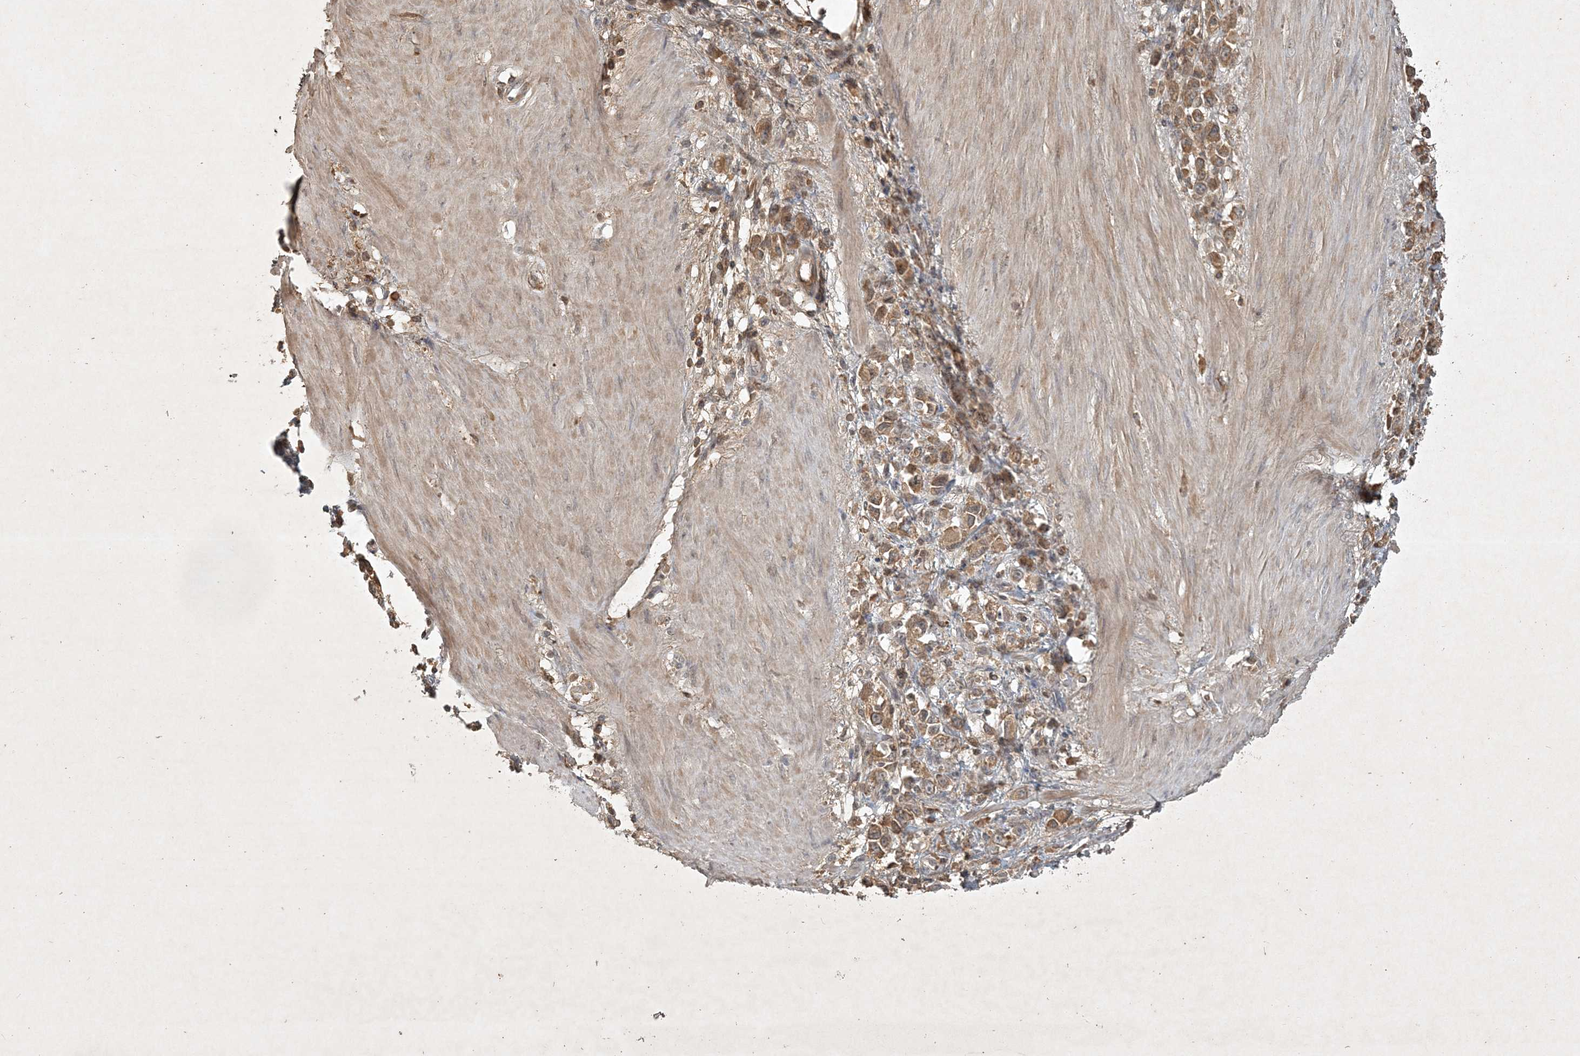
{"staining": {"intensity": "moderate", "quantity": ">75%", "location": "cytoplasmic/membranous"}, "tissue": "stomach cancer", "cell_type": "Tumor cells", "image_type": "cancer", "snomed": [{"axis": "morphology", "description": "Adenocarcinoma, NOS"}, {"axis": "topography", "description": "Stomach"}], "caption": "Approximately >75% of tumor cells in adenocarcinoma (stomach) demonstrate moderate cytoplasmic/membranous protein expression as visualized by brown immunohistochemical staining.", "gene": "TNFAIP6", "patient": {"sex": "female", "age": 76}}